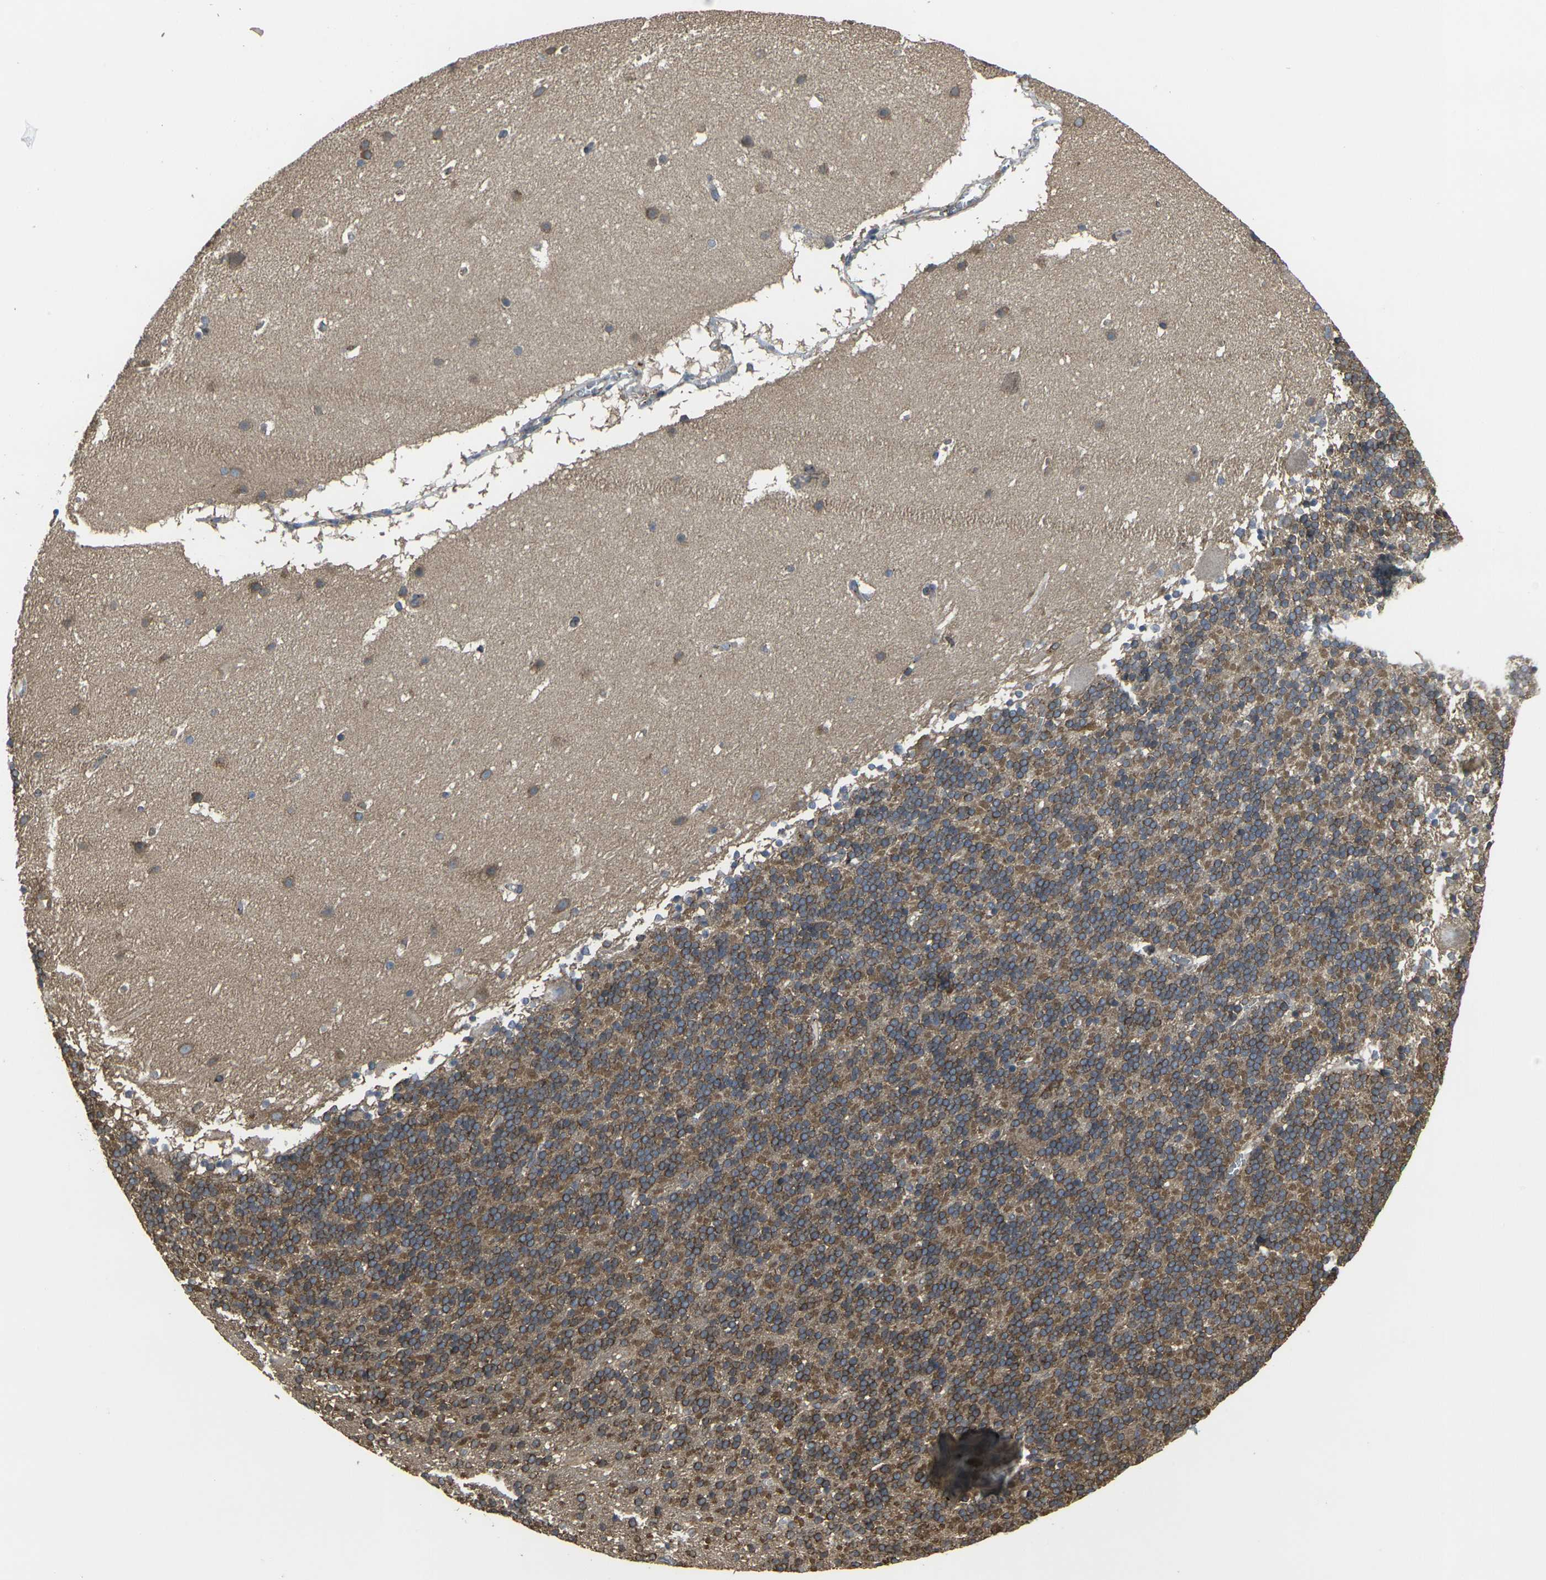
{"staining": {"intensity": "moderate", "quantity": ">75%", "location": "cytoplasmic/membranous"}, "tissue": "cerebellum", "cell_type": "Cells in granular layer", "image_type": "normal", "snomed": [{"axis": "morphology", "description": "Normal tissue, NOS"}, {"axis": "topography", "description": "Cerebellum"}], "caption": "Brown immunohistochemical staining in benign cerebellum demonstrates moderate cytoplasmic/membranous expression in about >75% of cells in granular layer. (DAB (3,3'-diaminobenzidine) IHC with brightfield microscopy, high magnification).", "gene": "PRKACB", "patient": {"sex": "male", "age": 45}}